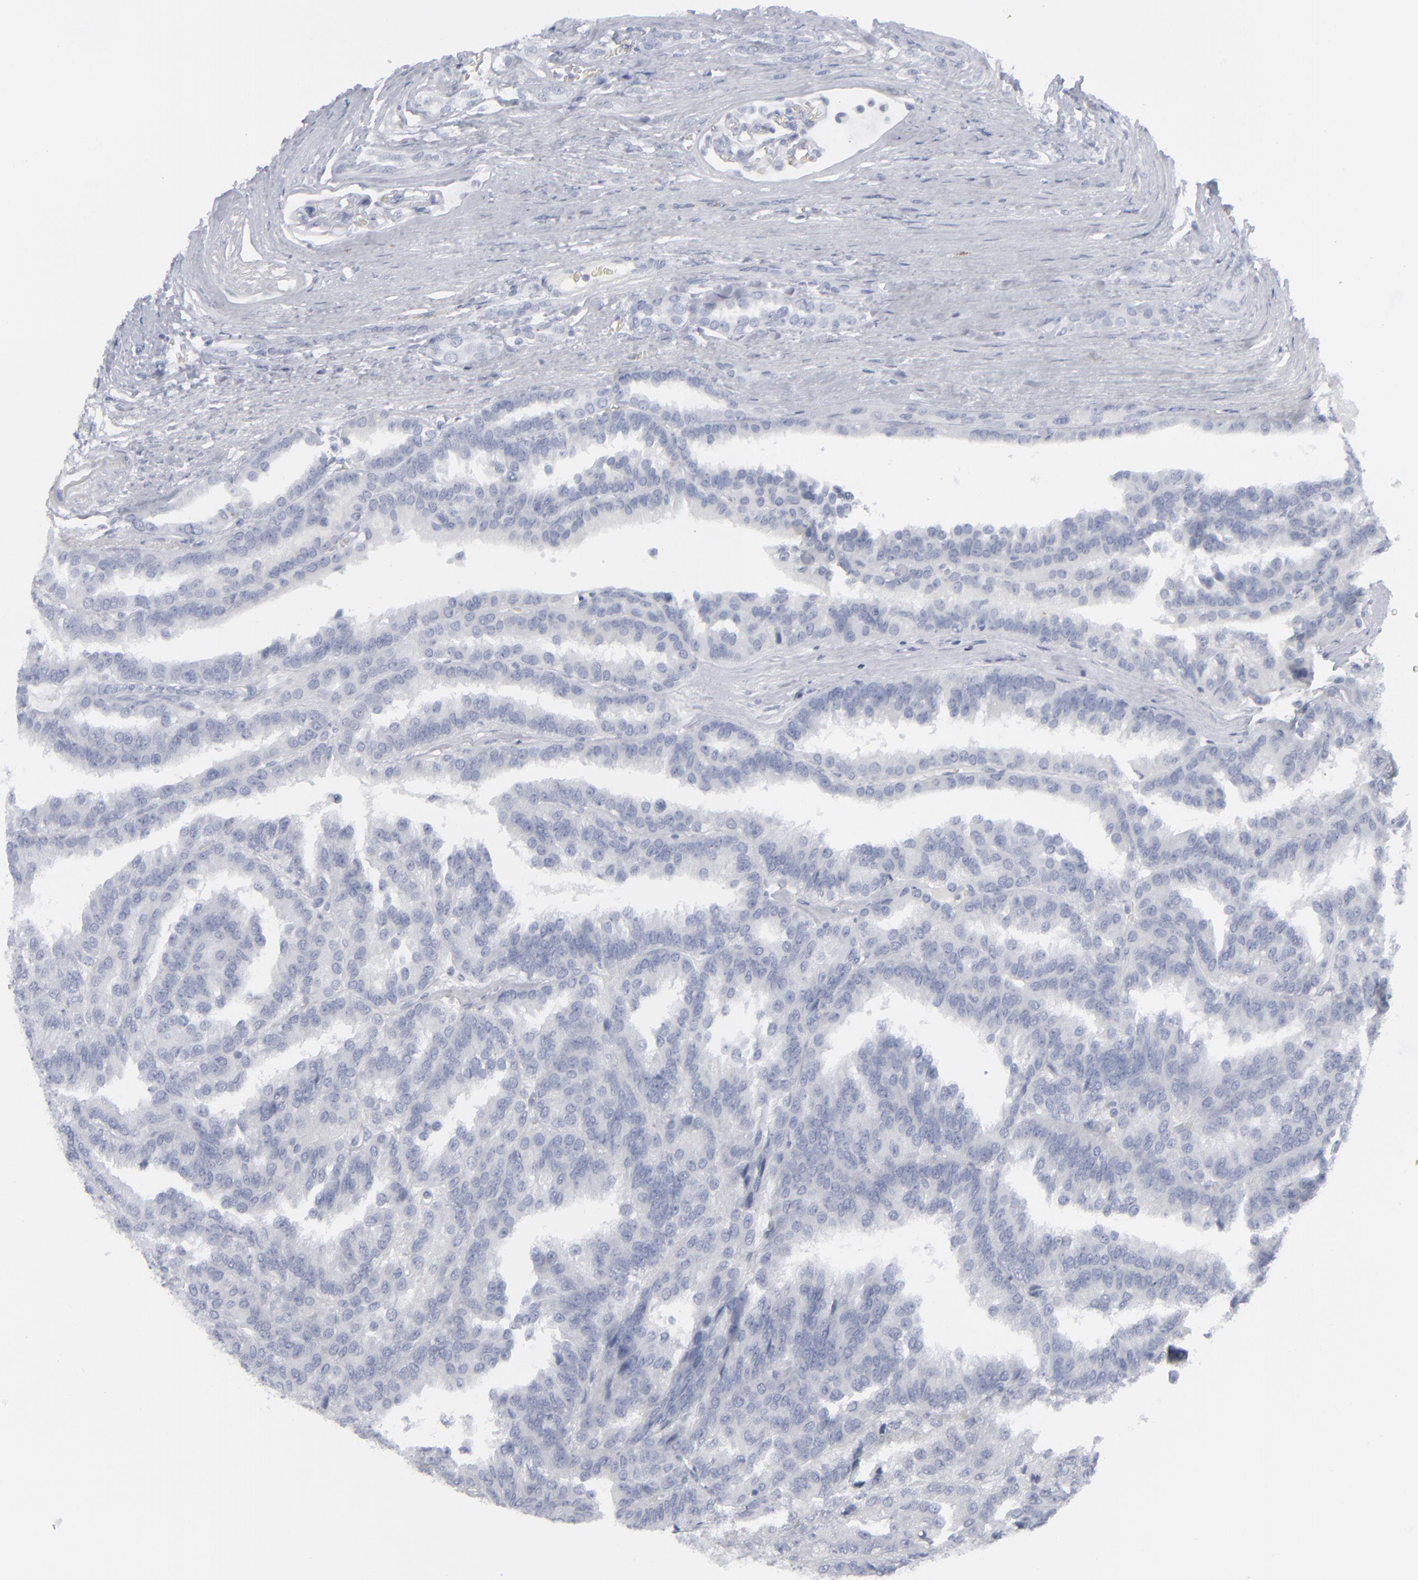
{"staining": {"intensity": "negative", "quantity": "none", "location": "none"}, "tissue": "renal cancer", "cell_type": "Tumor cells", "image_type": "cancer", "snomed": [{"axis": "morphology", "description": "Adenocarcinoma, NOS"}, {"axis": "topography", "description": "Kidney"}], "caption": "Renal adenocarcinoma was stained to show a protein in brown. There is no significant positivity in tumor cells.", "gene": "MSLN", "patient": {"sex": "male", "age": 46}}